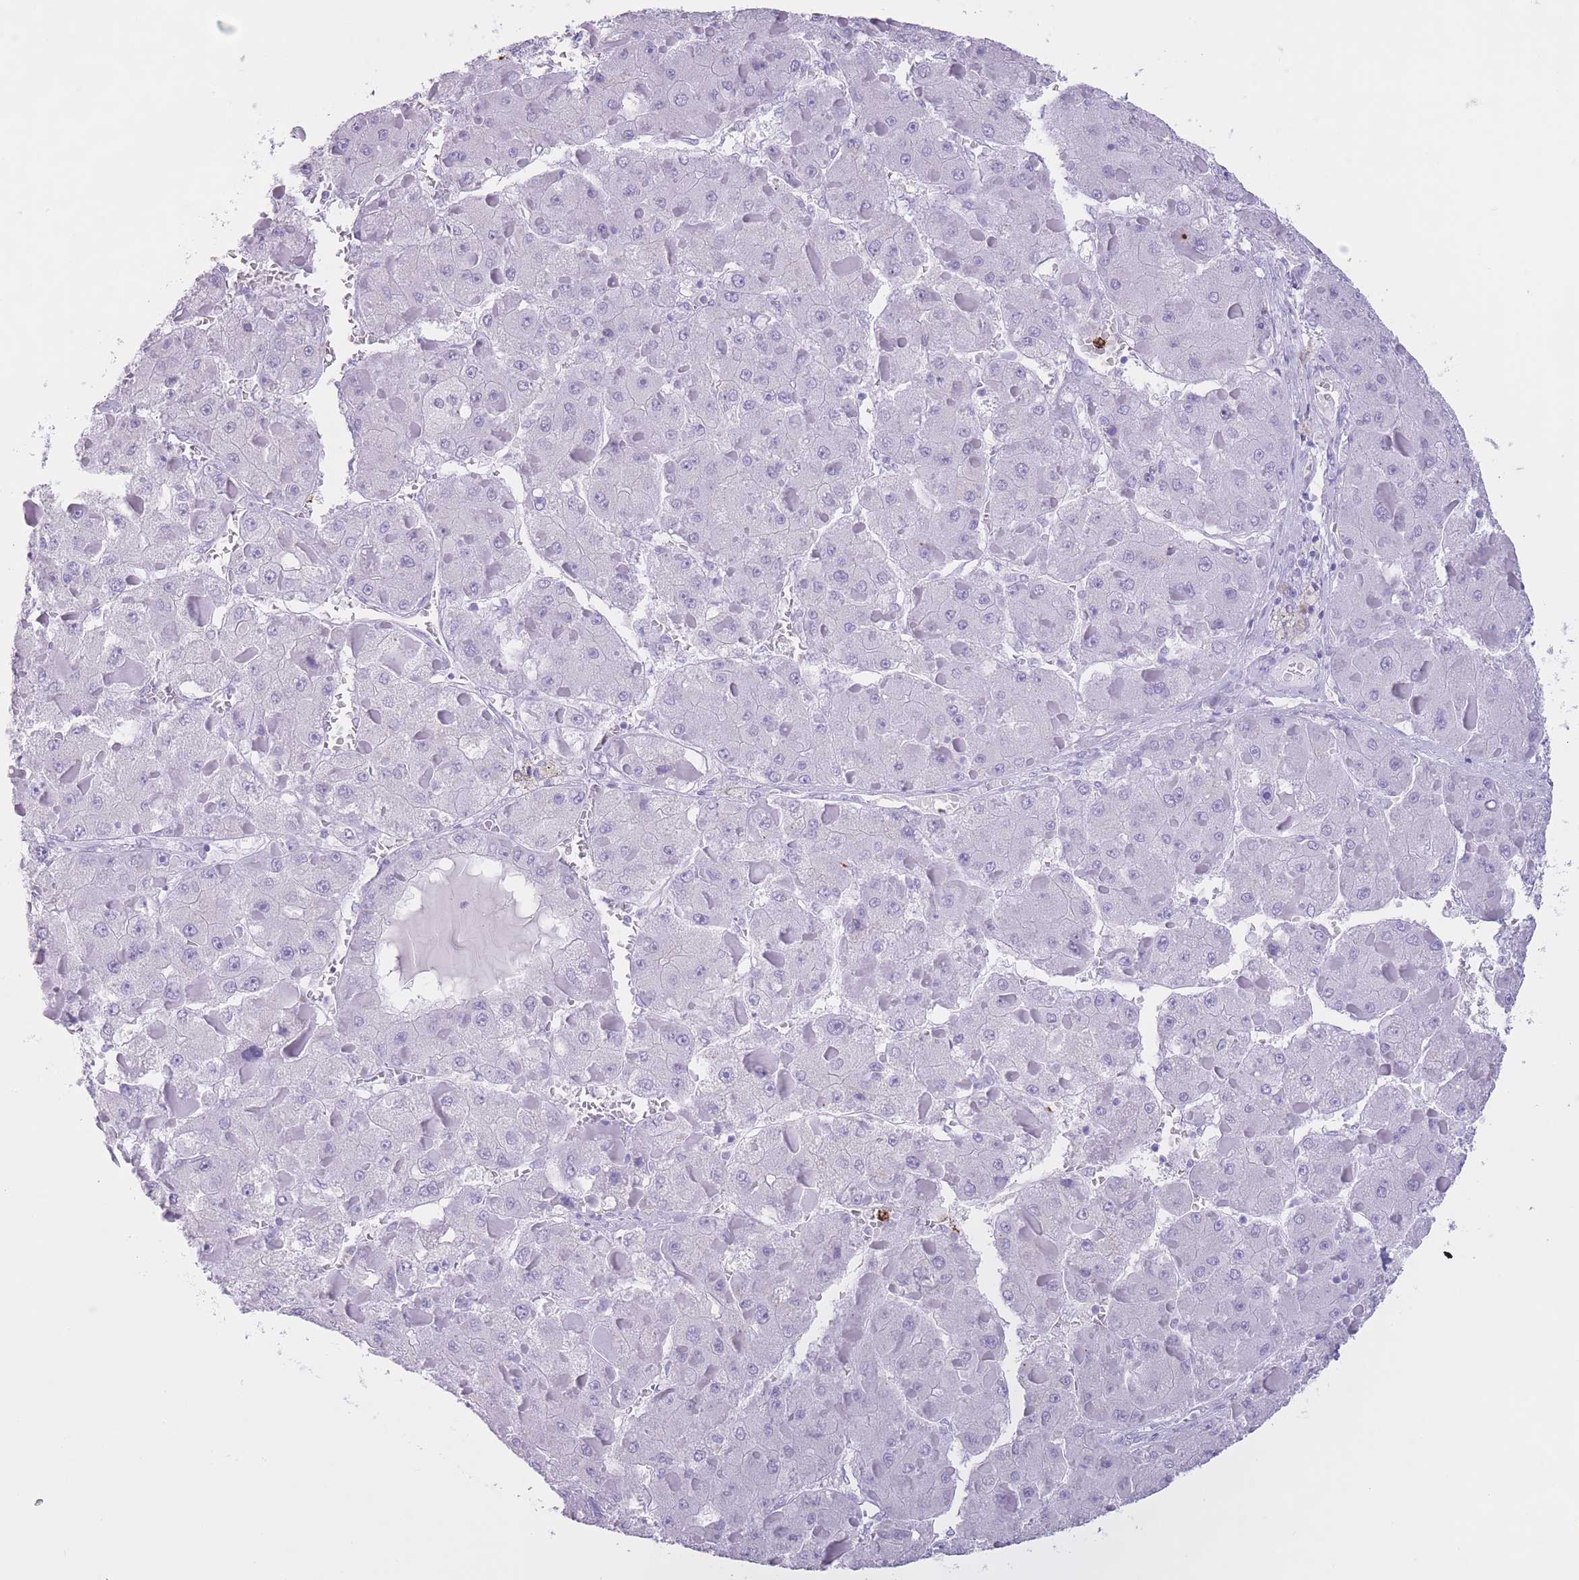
{"staining": {"intensity": "negative", "quantity": "none", "location": "none"}, "tissue": "liver cancer", "cell_type": "Tumor cells", "image_type": "cancer", "snomed": [{"axis": "morphology", "description": "Carcinoma, Hepatocellular, NOS"}, {"axis": "topography", "description": "Liver"}], "caption": "The image displays no significant expression in tumor cells of liver cancer.", "gene": "OR4F21", "patient": {"sex": "female", "age": 73}}